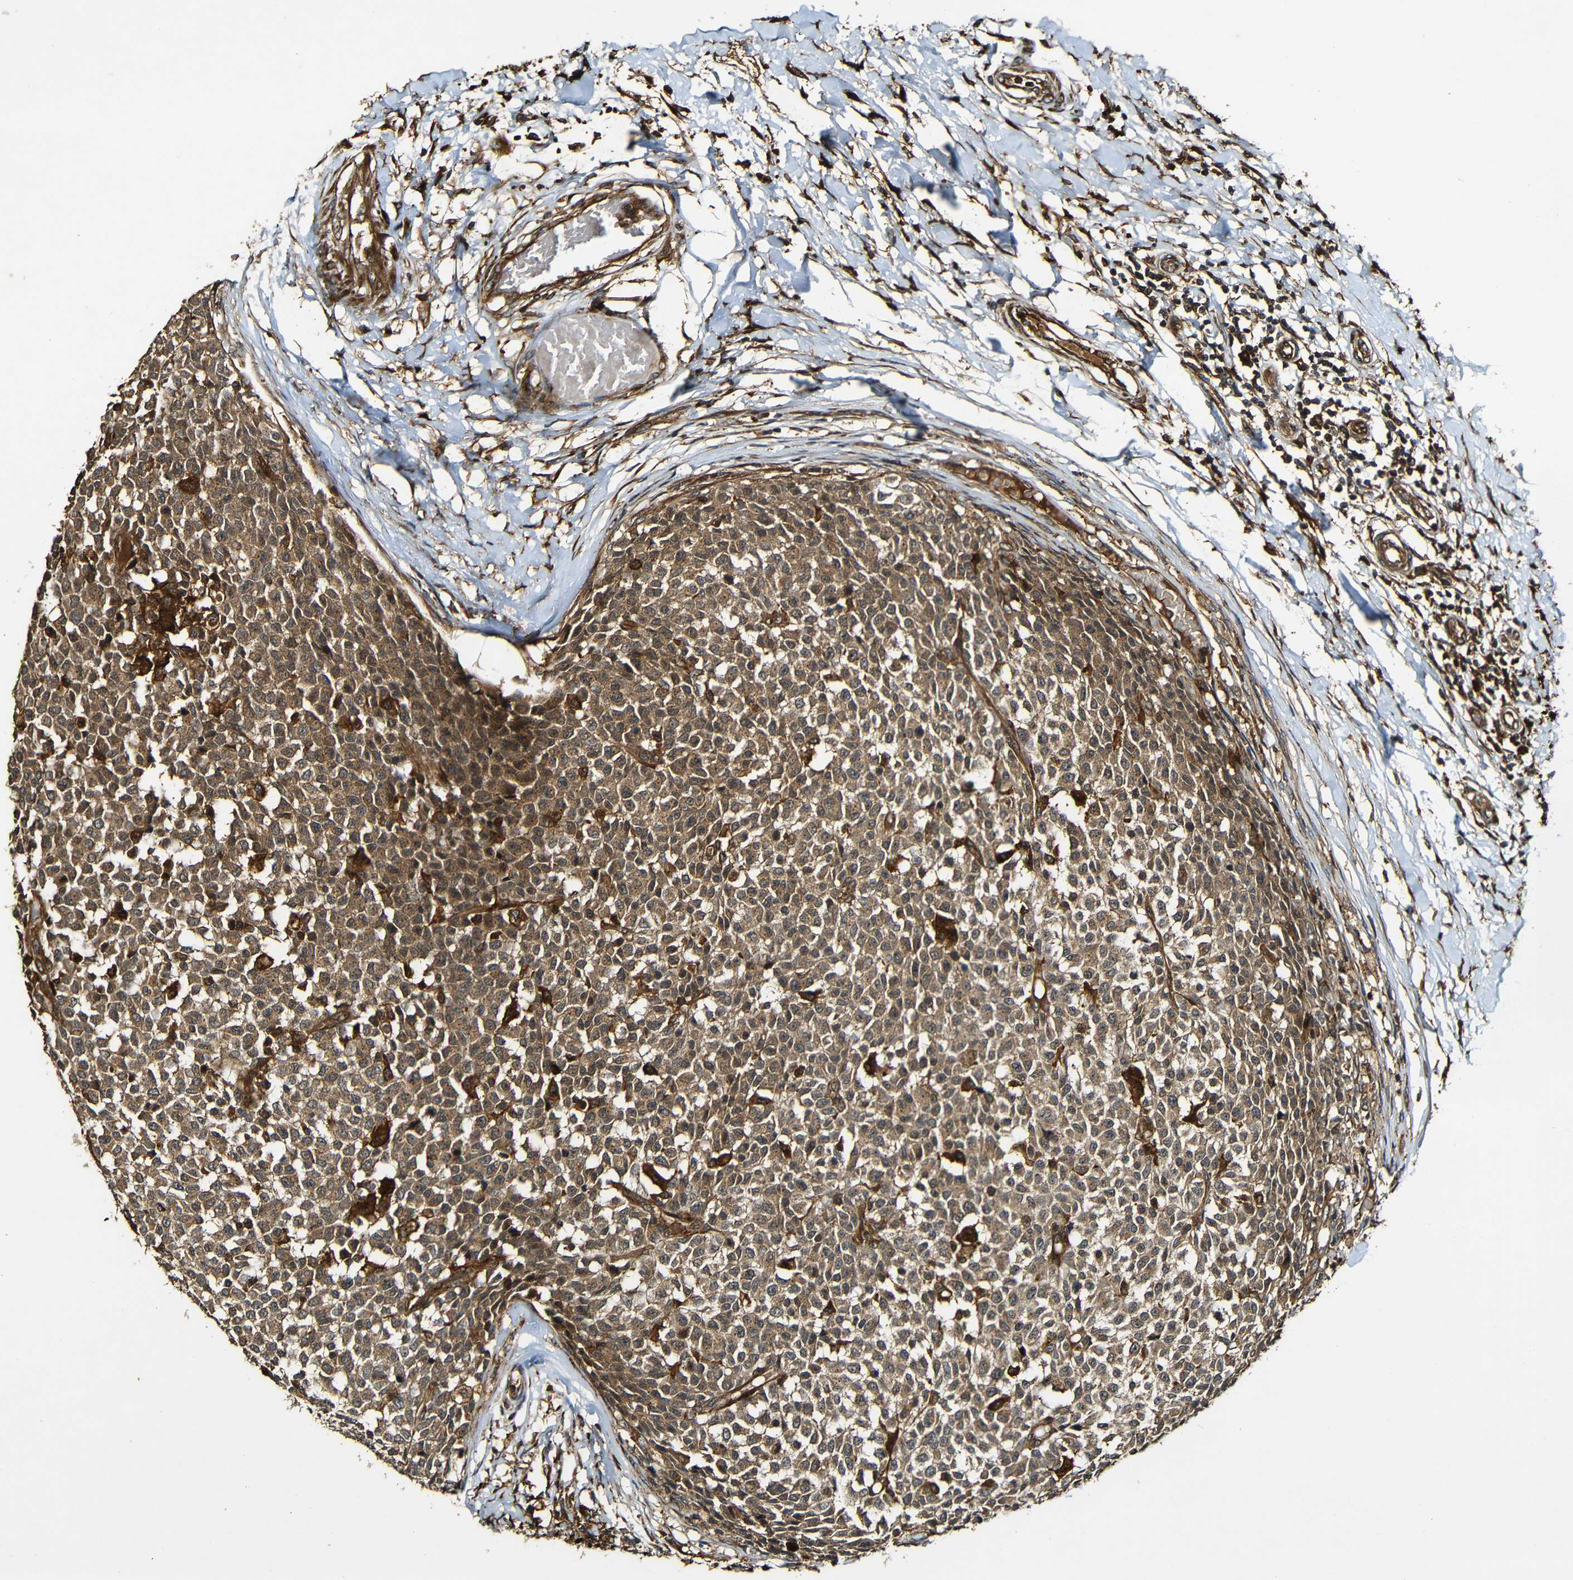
{"staining": {"intensity": "moderate", "quantity": ">75%", "location": "cytoplasmic/membranous"}, "tissue": "testis cancer", "cell_type": "Tumor cells", "image_type": "cancer", "snomed": [{"axis": "morphology", "description": "Seminoma, NOS"}, {"axis": "topography", "description": "Testis"}], "caption": "This is a micrograph of IHC staining of seminoma (testis), which shows moderate staining in the cytoplasmic/membranous of tumor cells.", "gene": "CASP8", "patient": {"sex": "male", "age": 59}}